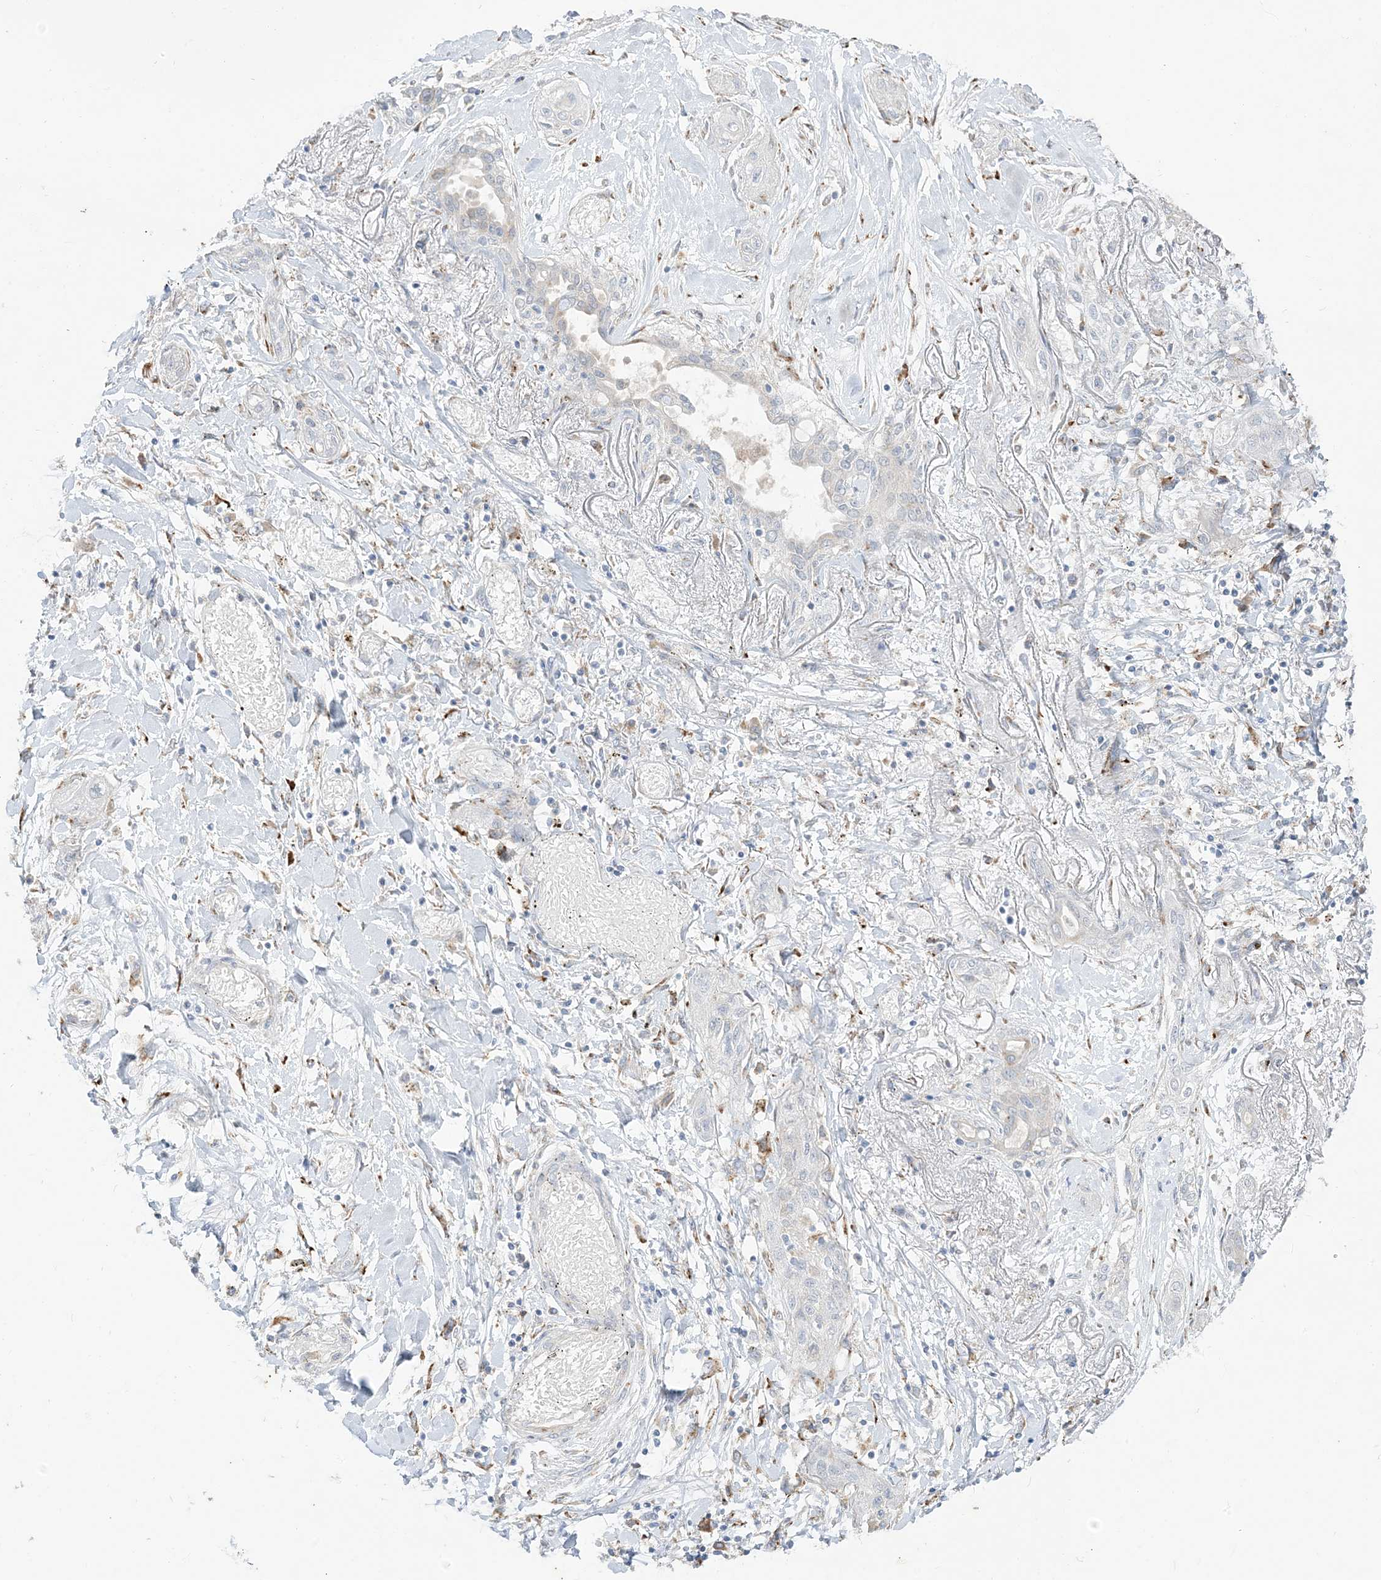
{"staining": {"intensity": "negative", "quantity": "none", "location": "none"}, "tissue": "lung cancer", "cell_type": "Tumor cells", "image_type": "cancer", "snomed": [{"axis": "morphology", "description": "Squamous cell carcinoma, NOS"}, {"axis": "topography", "description": "Lung"}], "caption": "Micrograph shows no protein staining in tumor cells of lung cancer (squamous cell carcinoma) tissue.", "gene": "LOXL3", "patient": {"sex": "female", "age": 47}}